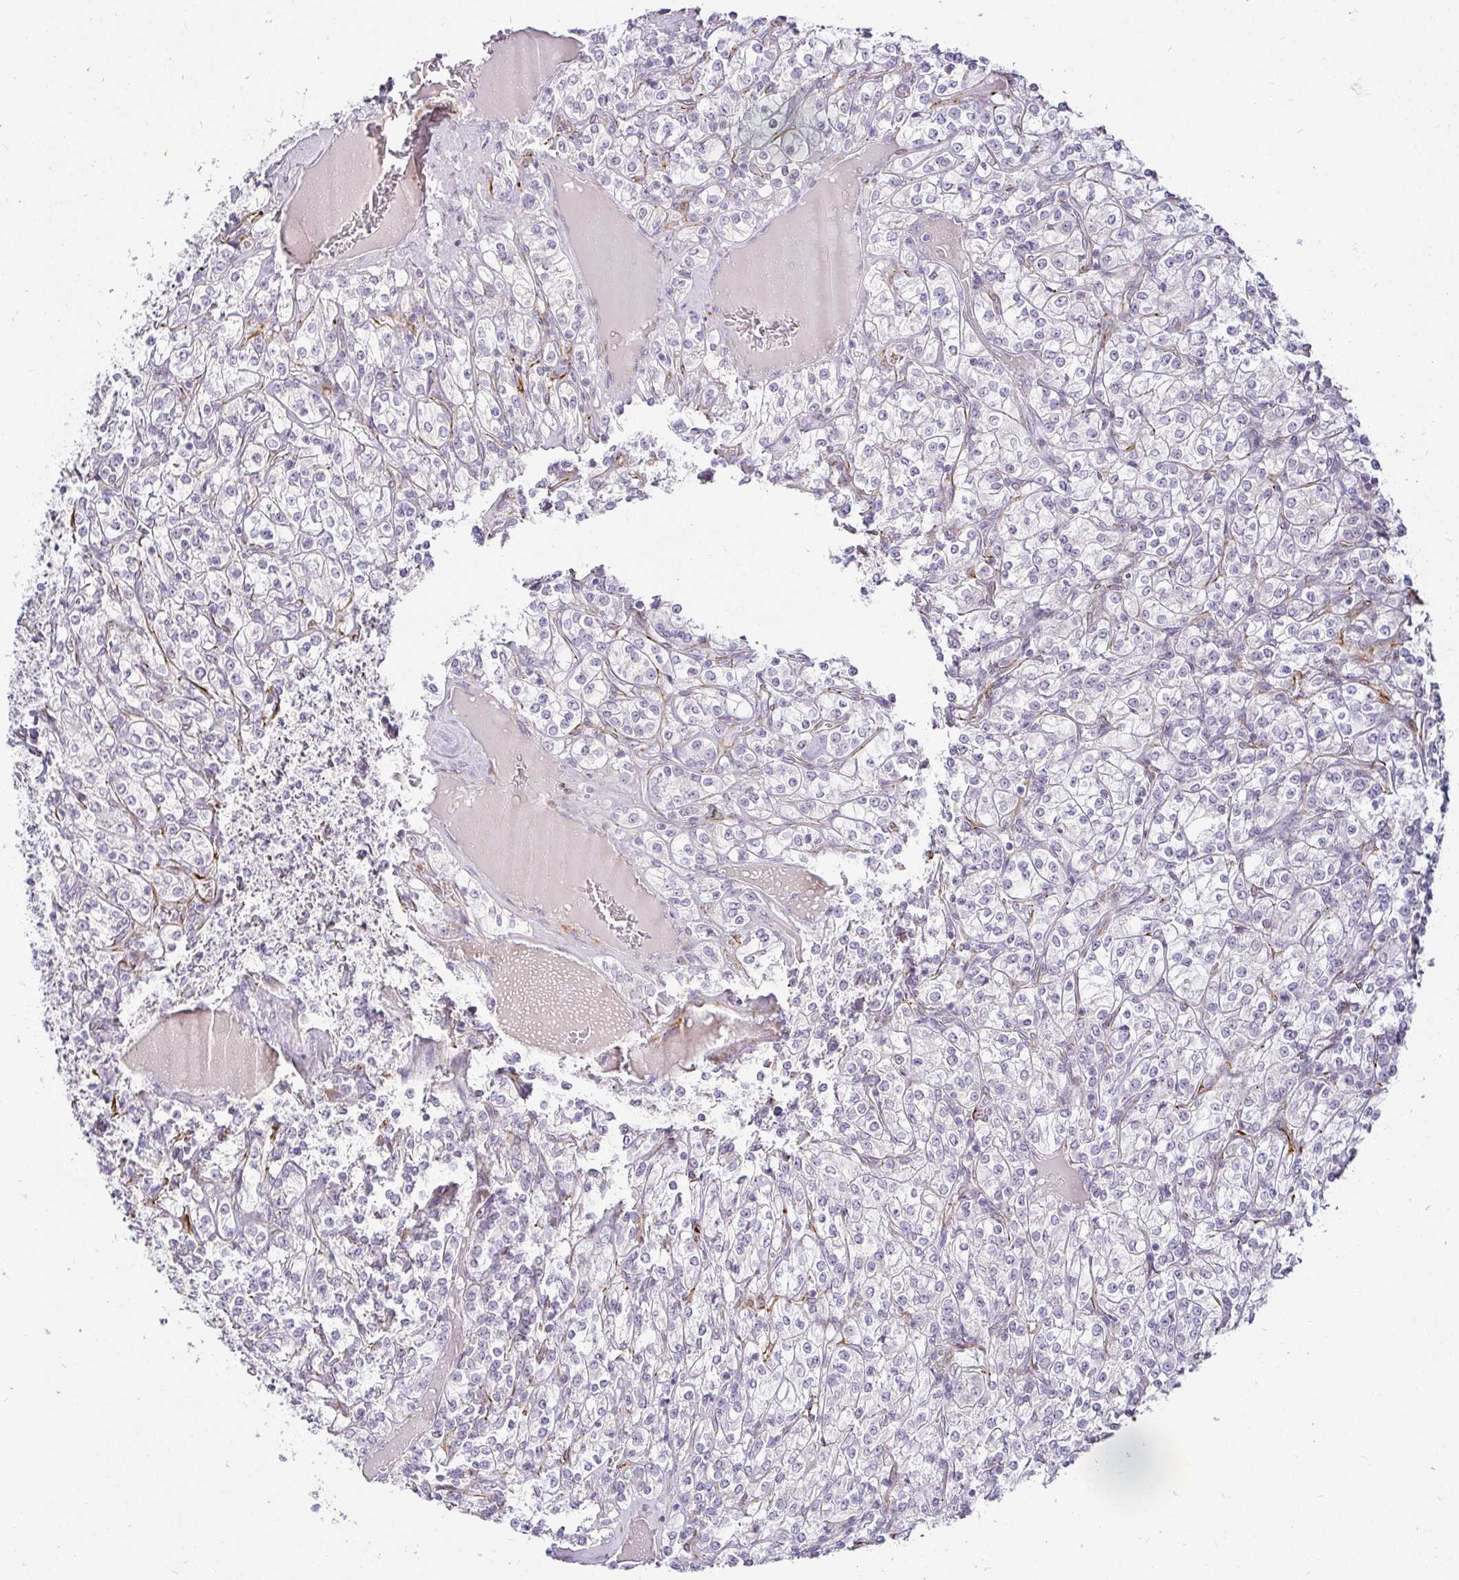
{"staining": {"intensity": "negative", "quantity": "none", "location": "none"}, "tissue": "renal cancer", "cell_type": "Tumor cells", "image_type": "cancer", "snomed": [{"axis": "morphology", "description": "Adenocarcinoma, NOS"}, {"axis": "topography", "description": "Kidney"}], "caption": "Immunohistochemical staining of human renal cancer reveals no significant expression in tumor cells.", "gene": "ACAN", "patient": {"sex": "male", "age": 77}}